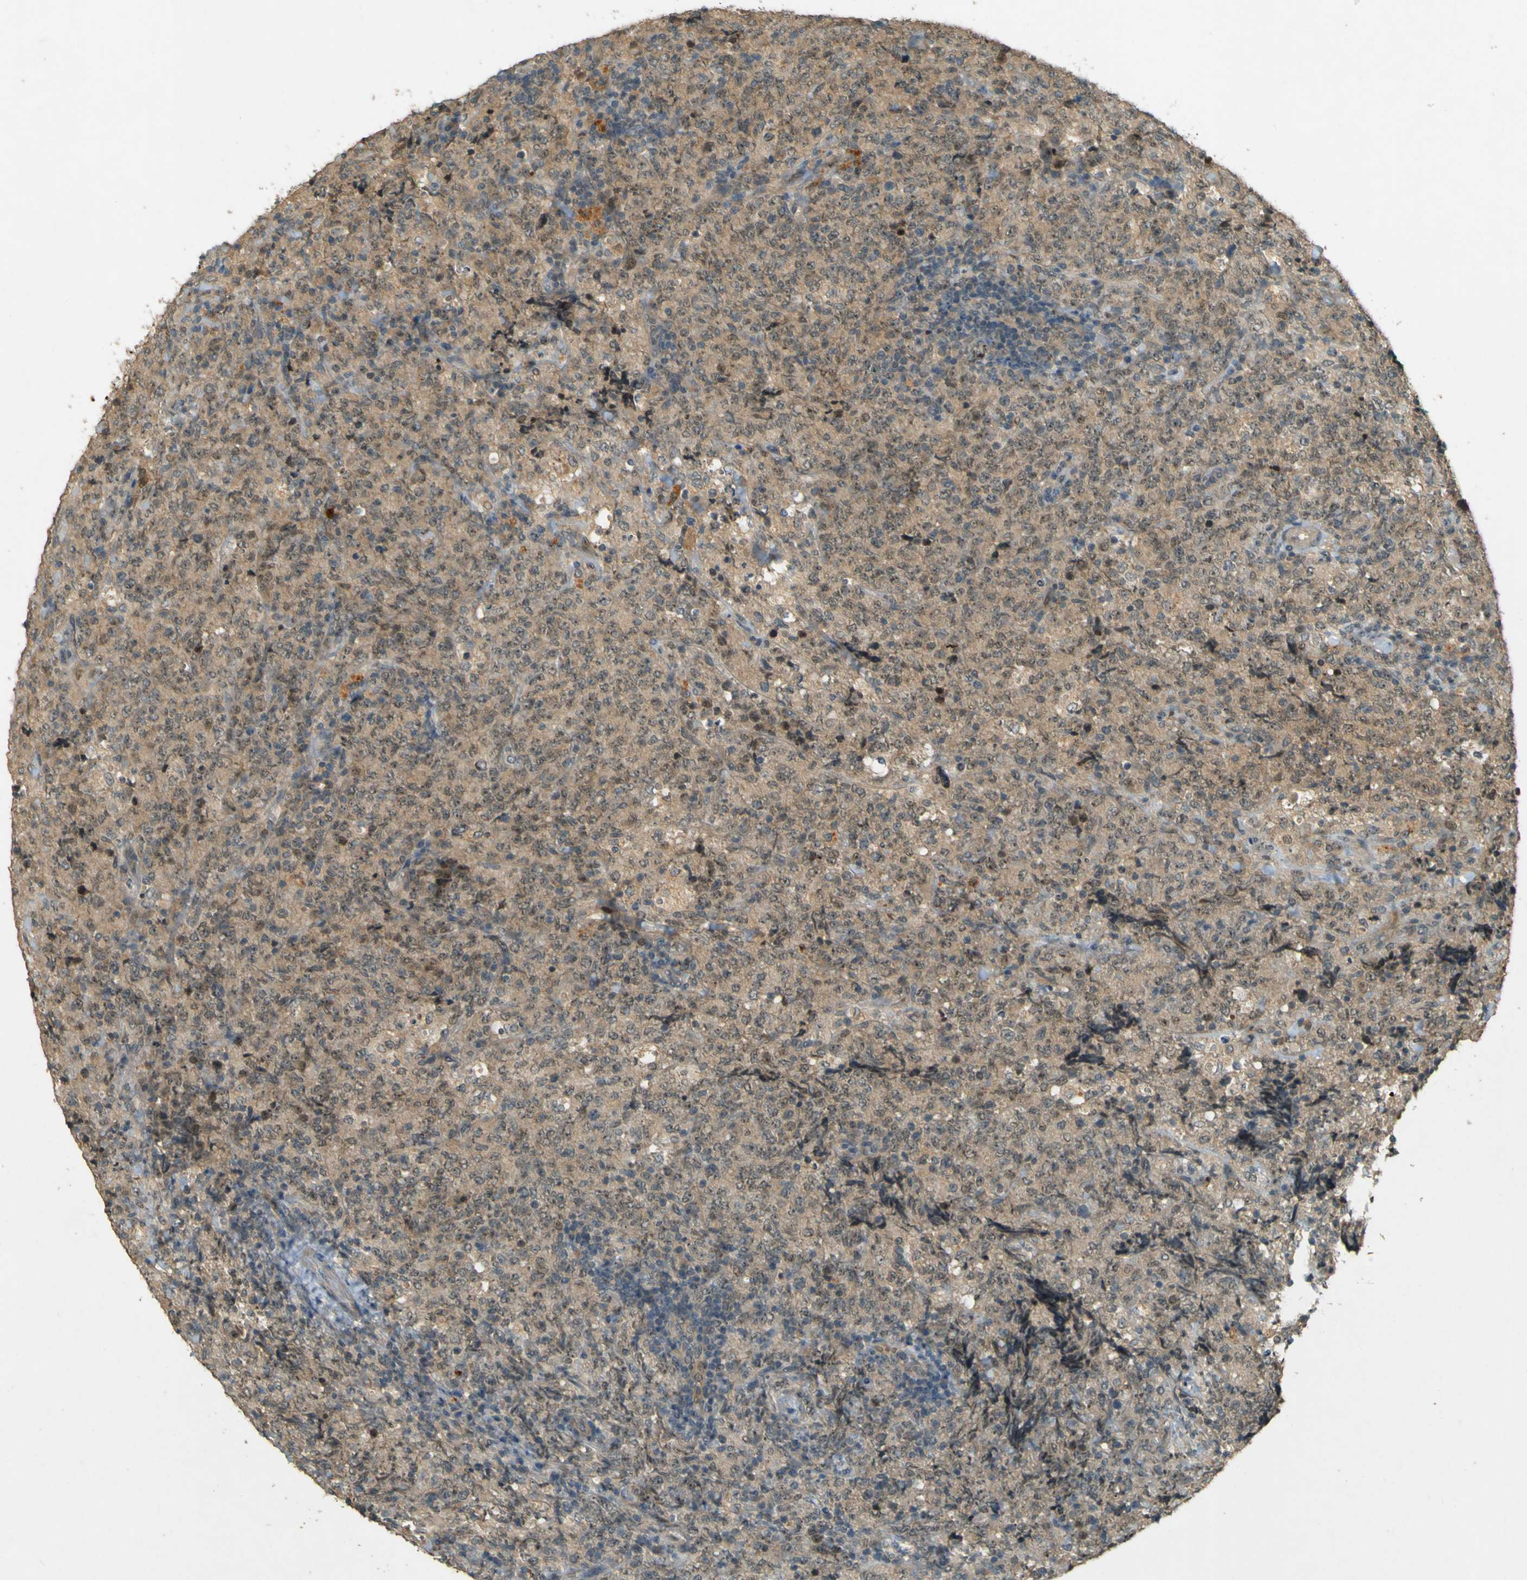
{"staining": {"intensity": "negative", "quantity": "none", "location": "none"}, "tissue": "lymphoma", "cell_type": "Tumor cells", "image_type": "cancer", "snomed": [{"axis": "morphology", "description": "Malignant lymphoma, non-Hodgkin's type, High grade"}, {"axis": "topography", "description": "Tonsil"}], "caption": "This micrograph is of high-grade malignant lymphoma, non-Hodgkin's type stained with immunohistochemistry to label a protein in brown with the nuclei are counter-stained blue. There is no positivity in tumor cells.", "gene": "MPDZ", "patient": {"sex": "female", "age": 36}}